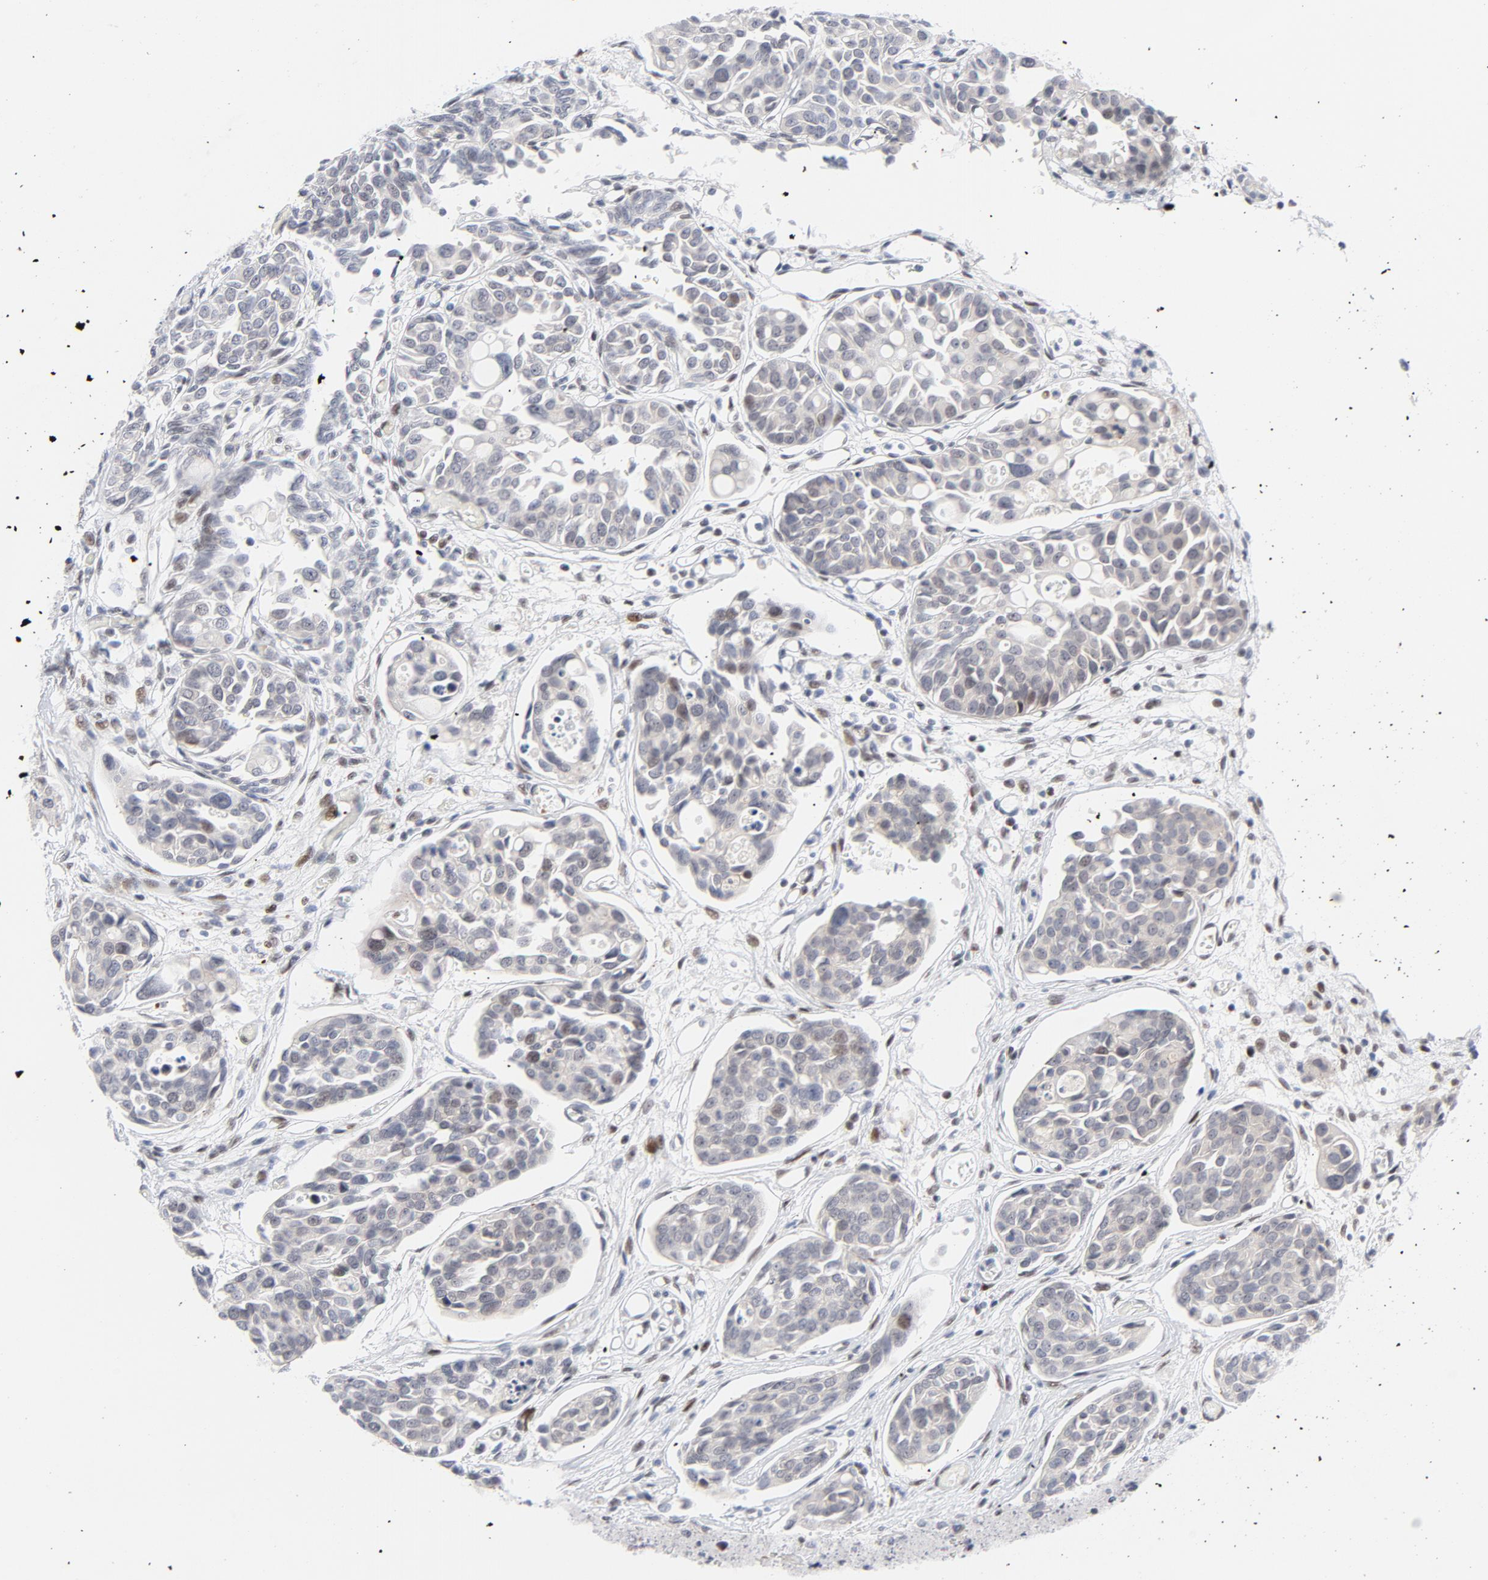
{"staining": {"intensity": "weak", "quantity": "<25%", "location": "nuclear"}, "tissue": "urothelial cancer", "cell_type": "Tumor cells", "image_type": "cancer", "snomed": [{"axis": "morphology", "description": "Urothelial carcinoma, High grade"}, {"axis": "topography", "description": "Urinary bladder"}], "caption": "Immunohistochemistry of high-grade urothelial carcinoma demonstrates no positivity in tumor cells.", "gene": "NFIC", "patient": {"sex": "male", "age": 78}}